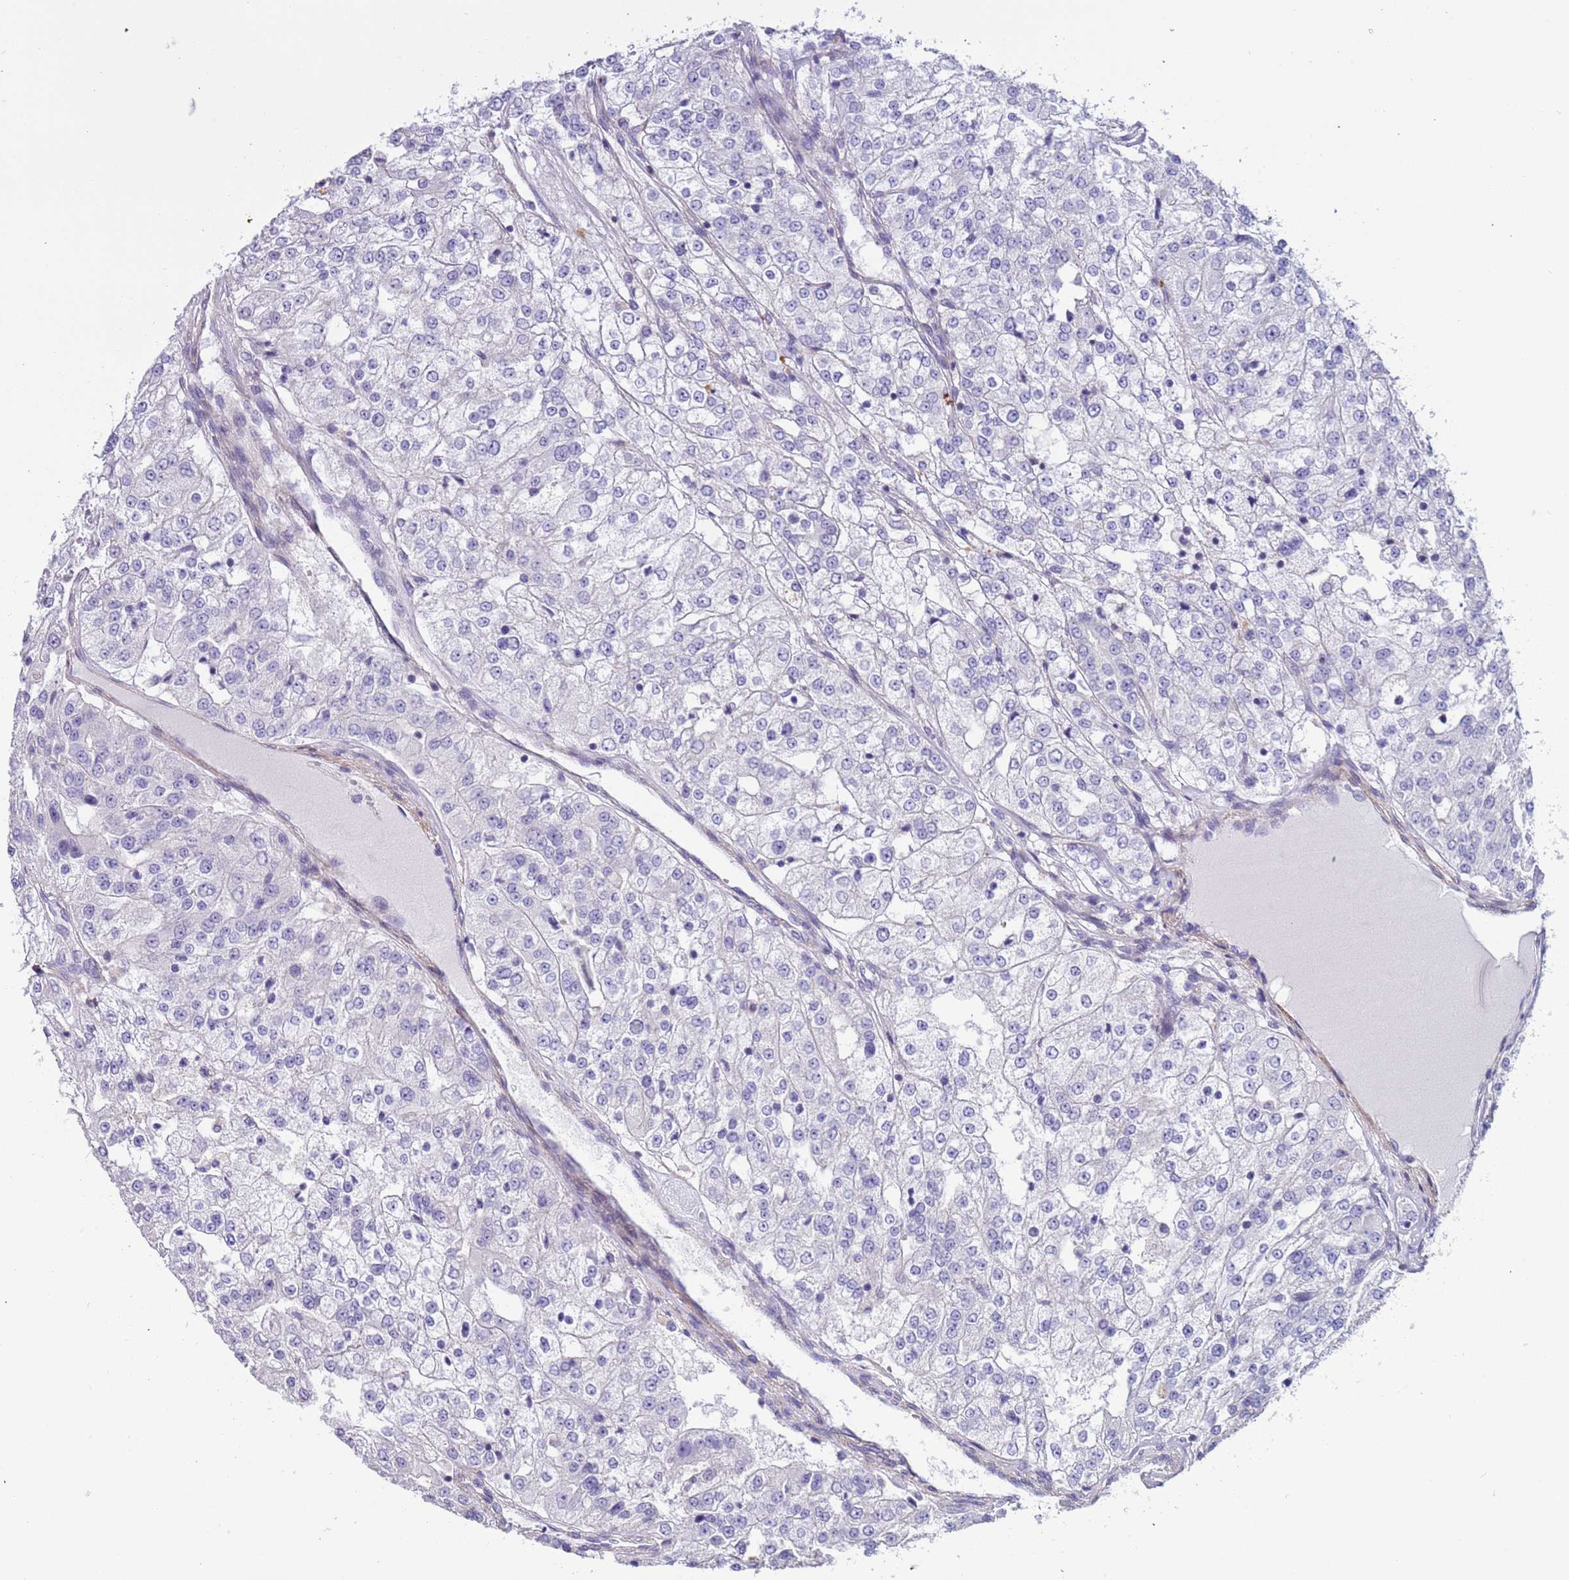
{"staining": {"intensity": "negative", "quantity": "none", "location": "none"}, "tissue": "renal cancer", "cell_type": "Tumor cells", "image_type": "cancer", "snomed": [{"axis": "morphology", "description": "Adenocarcinoma, NOS"}, {"axis": "topography", "description": "Kidney"}], "caption": "Tumor cells are negative for protein expression in human renal adenocarcinoma. (Brightfield microscopy of DAB (3,3'-diaminobenzidine) immunohistochemistry at high magnification).", "gene": "PCGF2", "patient": {"sex": "female", "age": 63}}